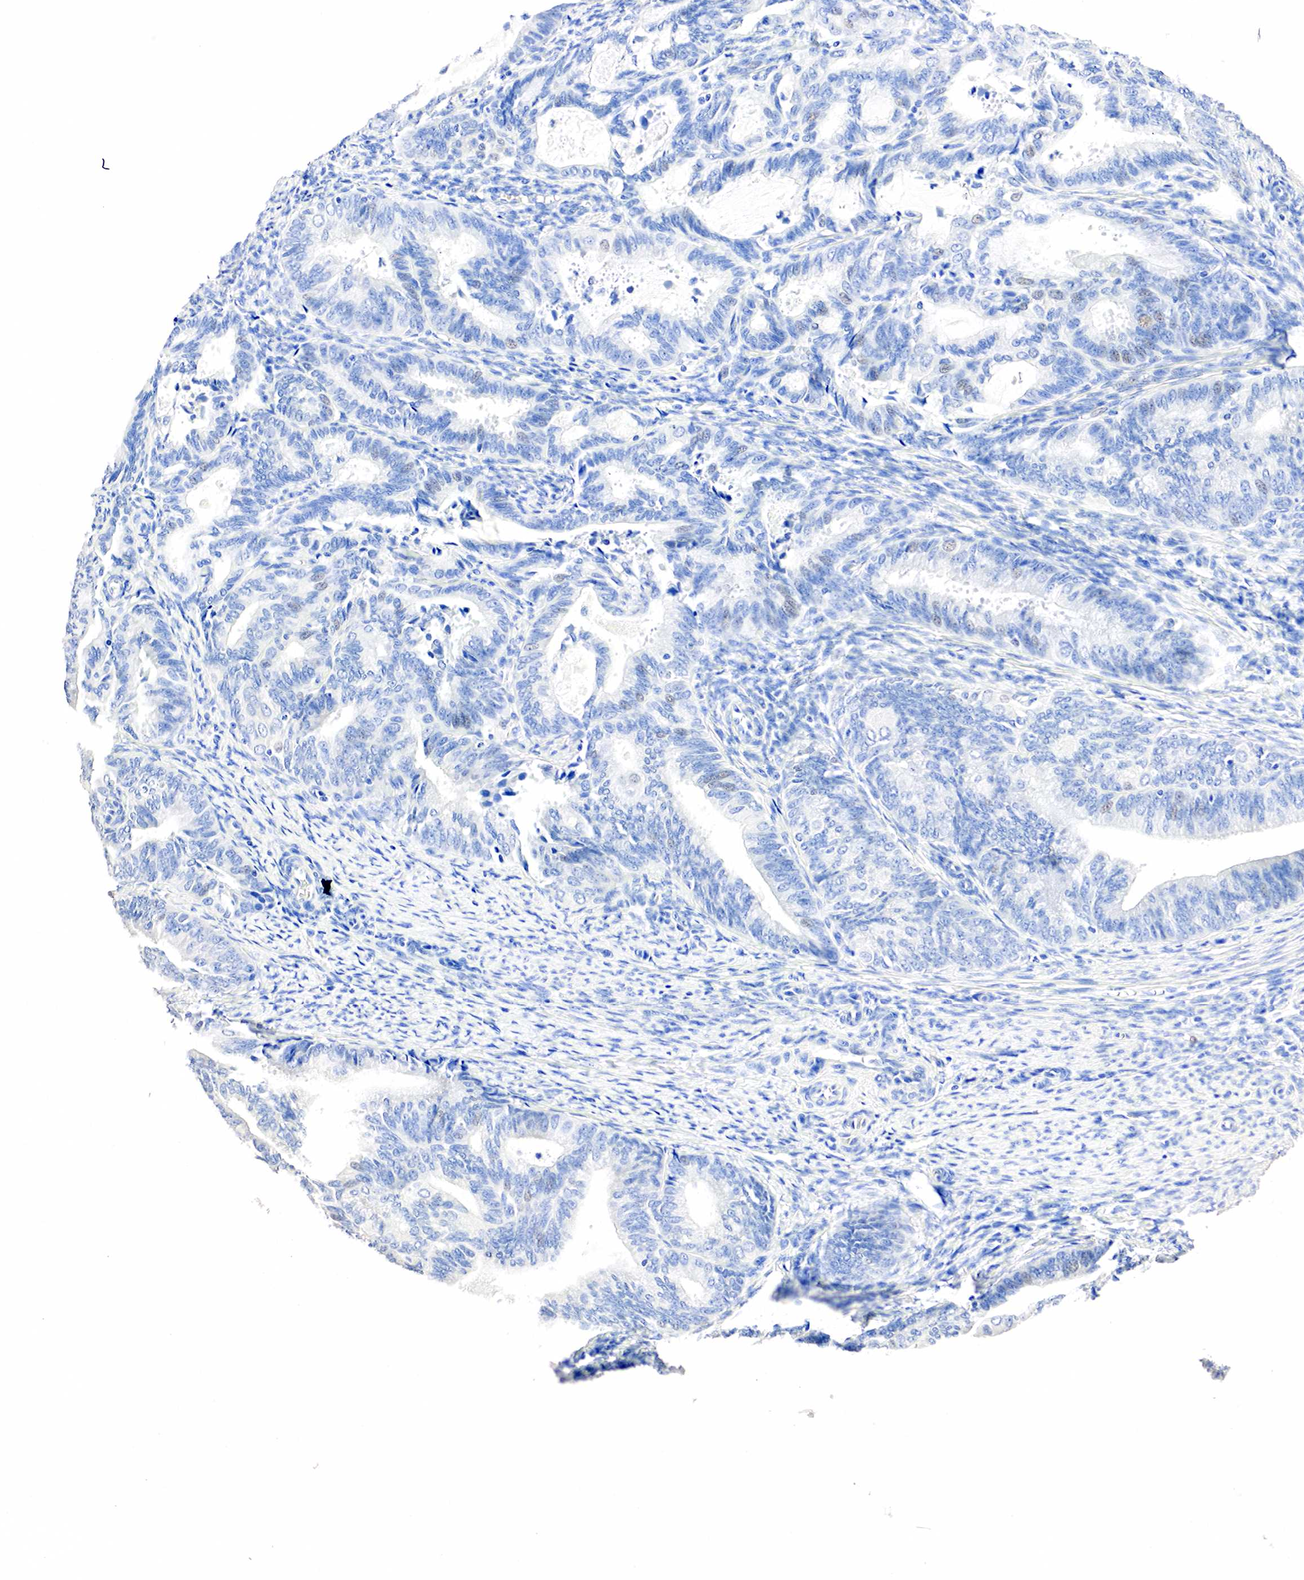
{"staining": {"intensity": "weak", "quantity": "<25%", "location": "nuclear"}, "tissue": "endometrial cancer", "cell_type": "Tumor cells", "image_type": "cancer", "snomed": [{"axis": "morphology", "description": "Adenocarcinoma, NOS"}, {"axis": "topography", "description": "Endometrium"}], "caption": "The histopathology image reveals no significant expression in tumor cells of adenocarcinoma (endometrial). (Immunohistochemistry (ihc), brightfield microscopy, high magnification).", "gene": "SST", "patient": {"sex": "female", "age": 63}}